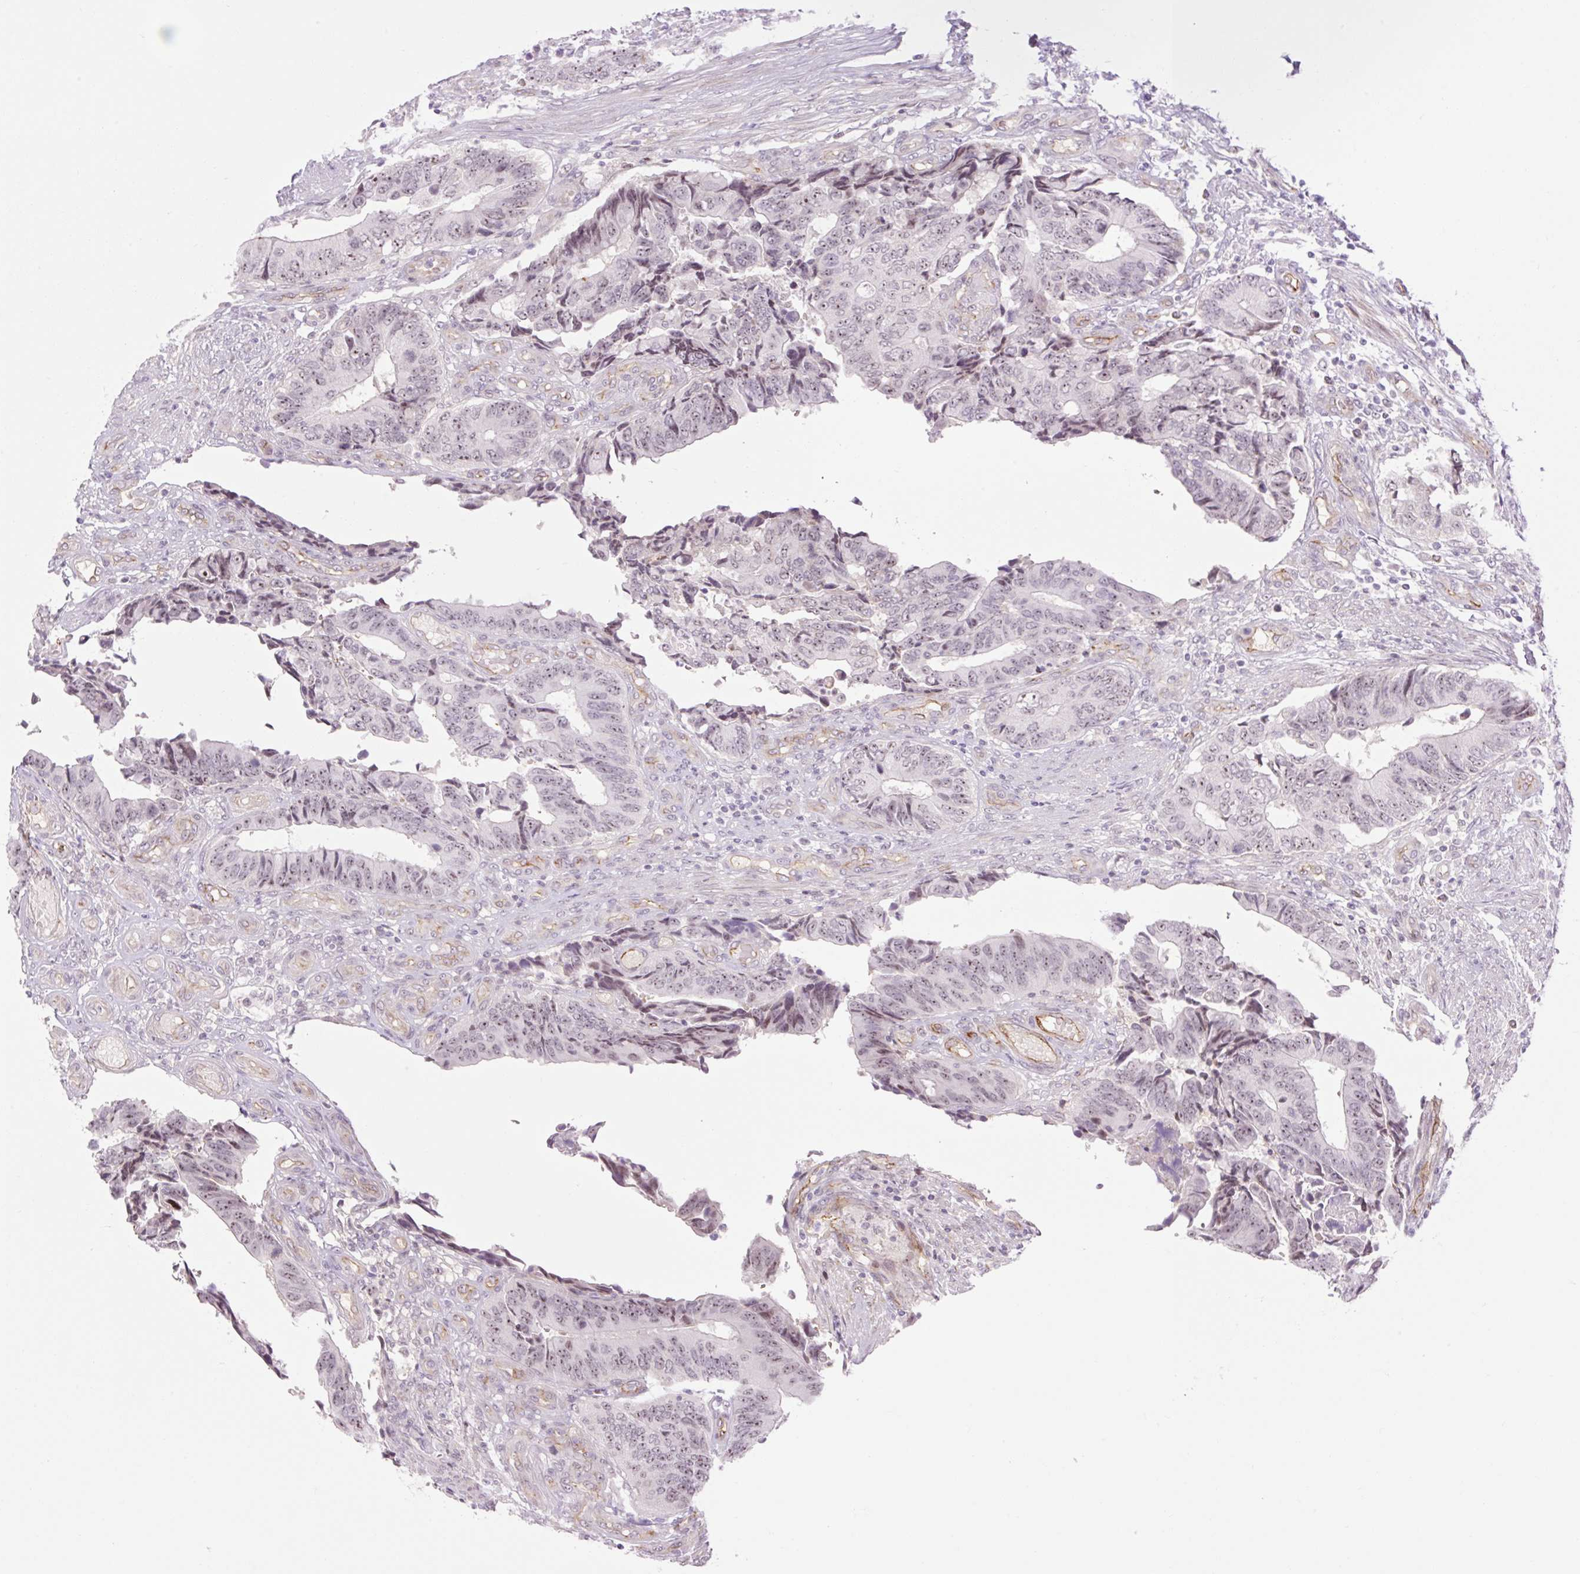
{"staining": {"intensity": "weak", "quantity": "25%-75%", "location": "nuclear"}, "tissue": "colorectal cancer", "cell_type": "Tumor cells", "image_type": "cancer", "snomed": [{"axis": "morphology", "description": "Adenocarcinoma, NOS"}, {"axis": "topography", "description": "Colon"}], "caption": "The image displays staining of colorectal cancer, revealing weak nuclear protein staining (brown color) within tumor cells.", "gene": "ZNF417", "patient": {"sex": "male", "age": 87}}